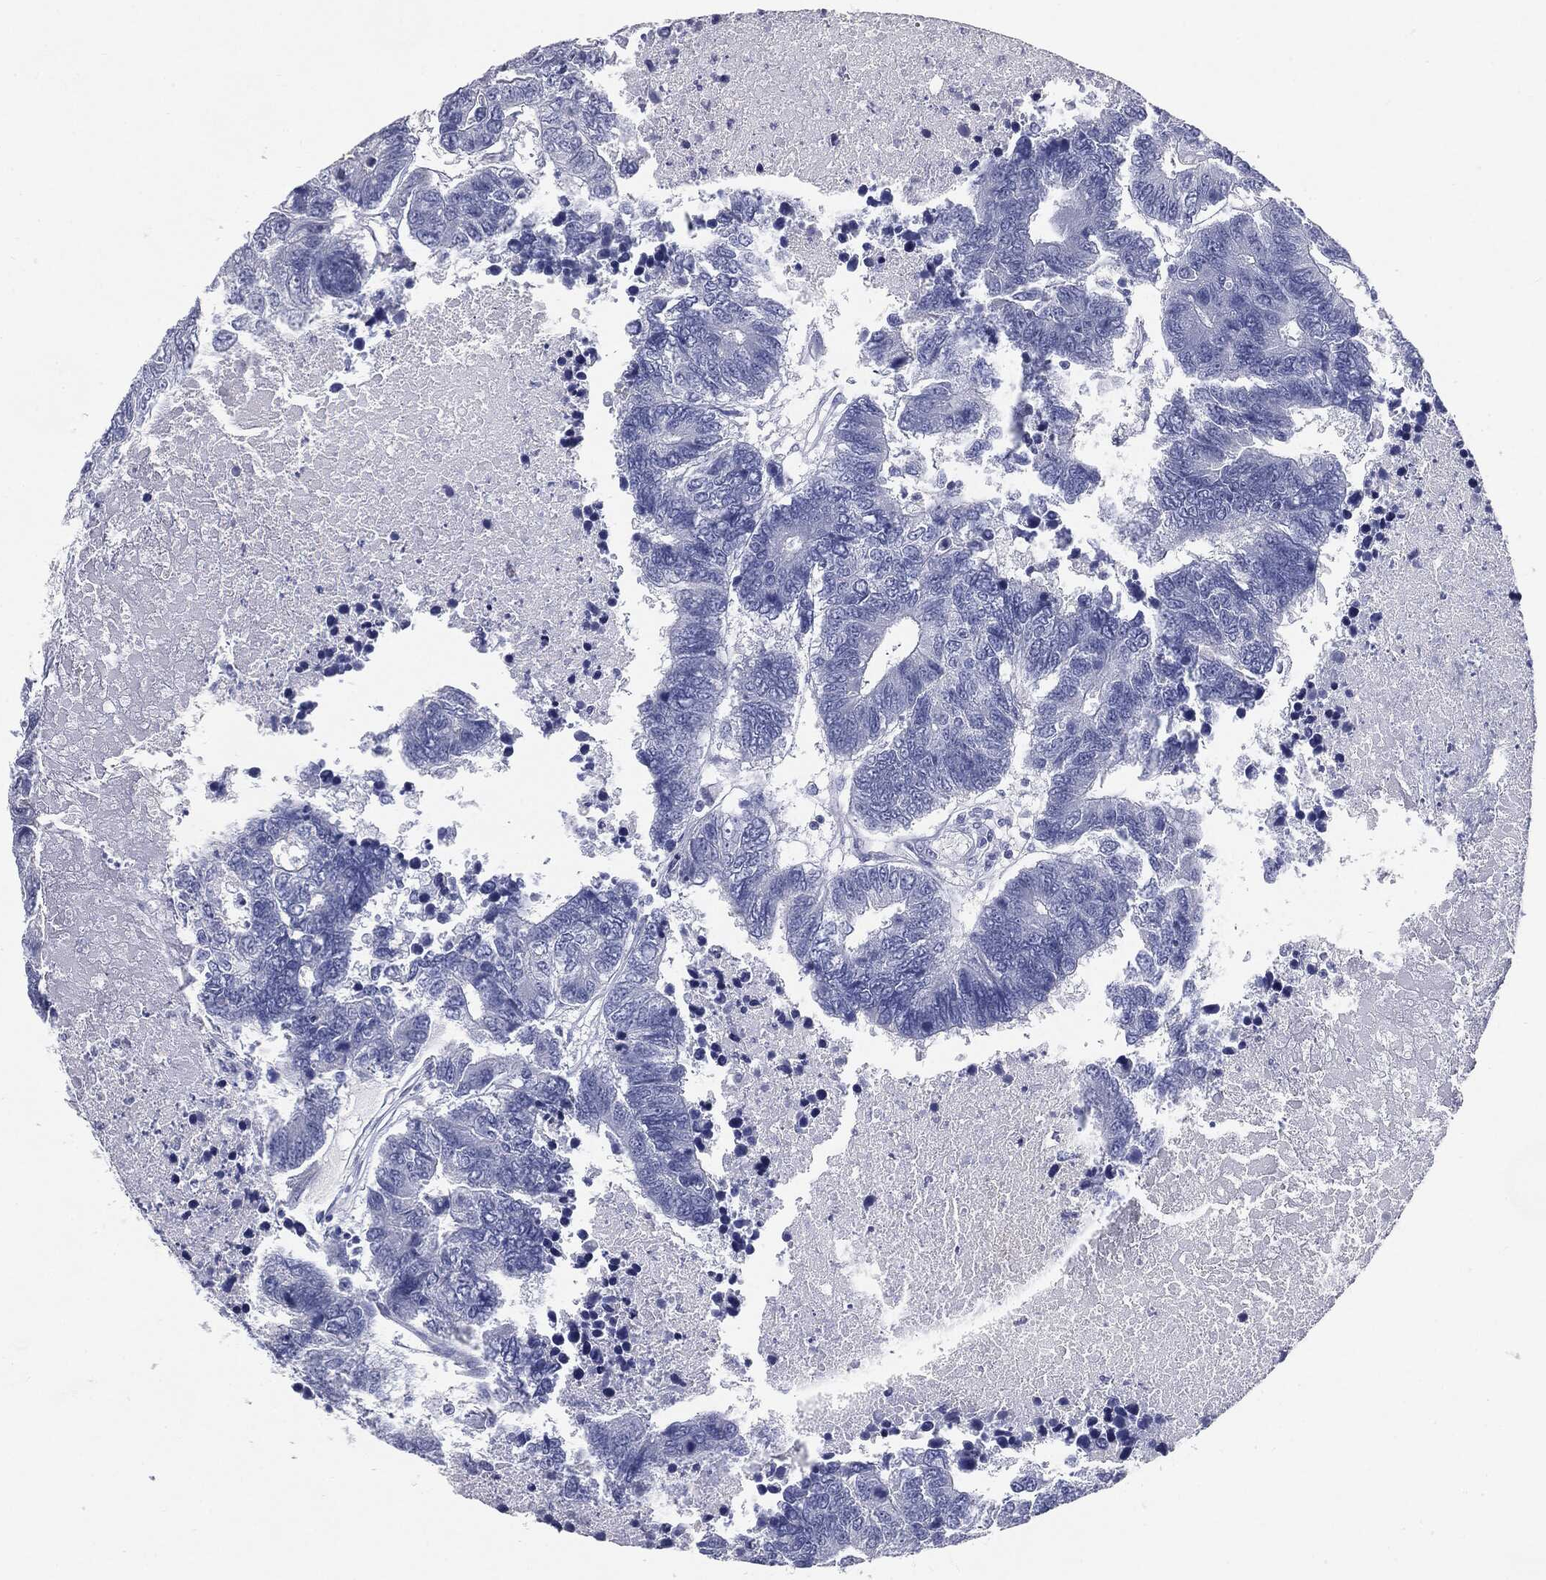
{"staining": {"intensity": "negative", "quantity": "none", "location": "none"}, "tissue": "colorectal cancer", "cell_type": "Tumor cells", "image_type": "cancer", "snomed": [{"axis": "morphology", "description": "Adenocarcinoma, NOS"}, {"axis": "topography", "description": "Colon"}], "caption": "A micrograph of human colorectal cancer (adenocarcinoma) is negative for staining in tumor cells.", "gene": "CUZD1", "patient": {"sex": "female", "age": 48}}